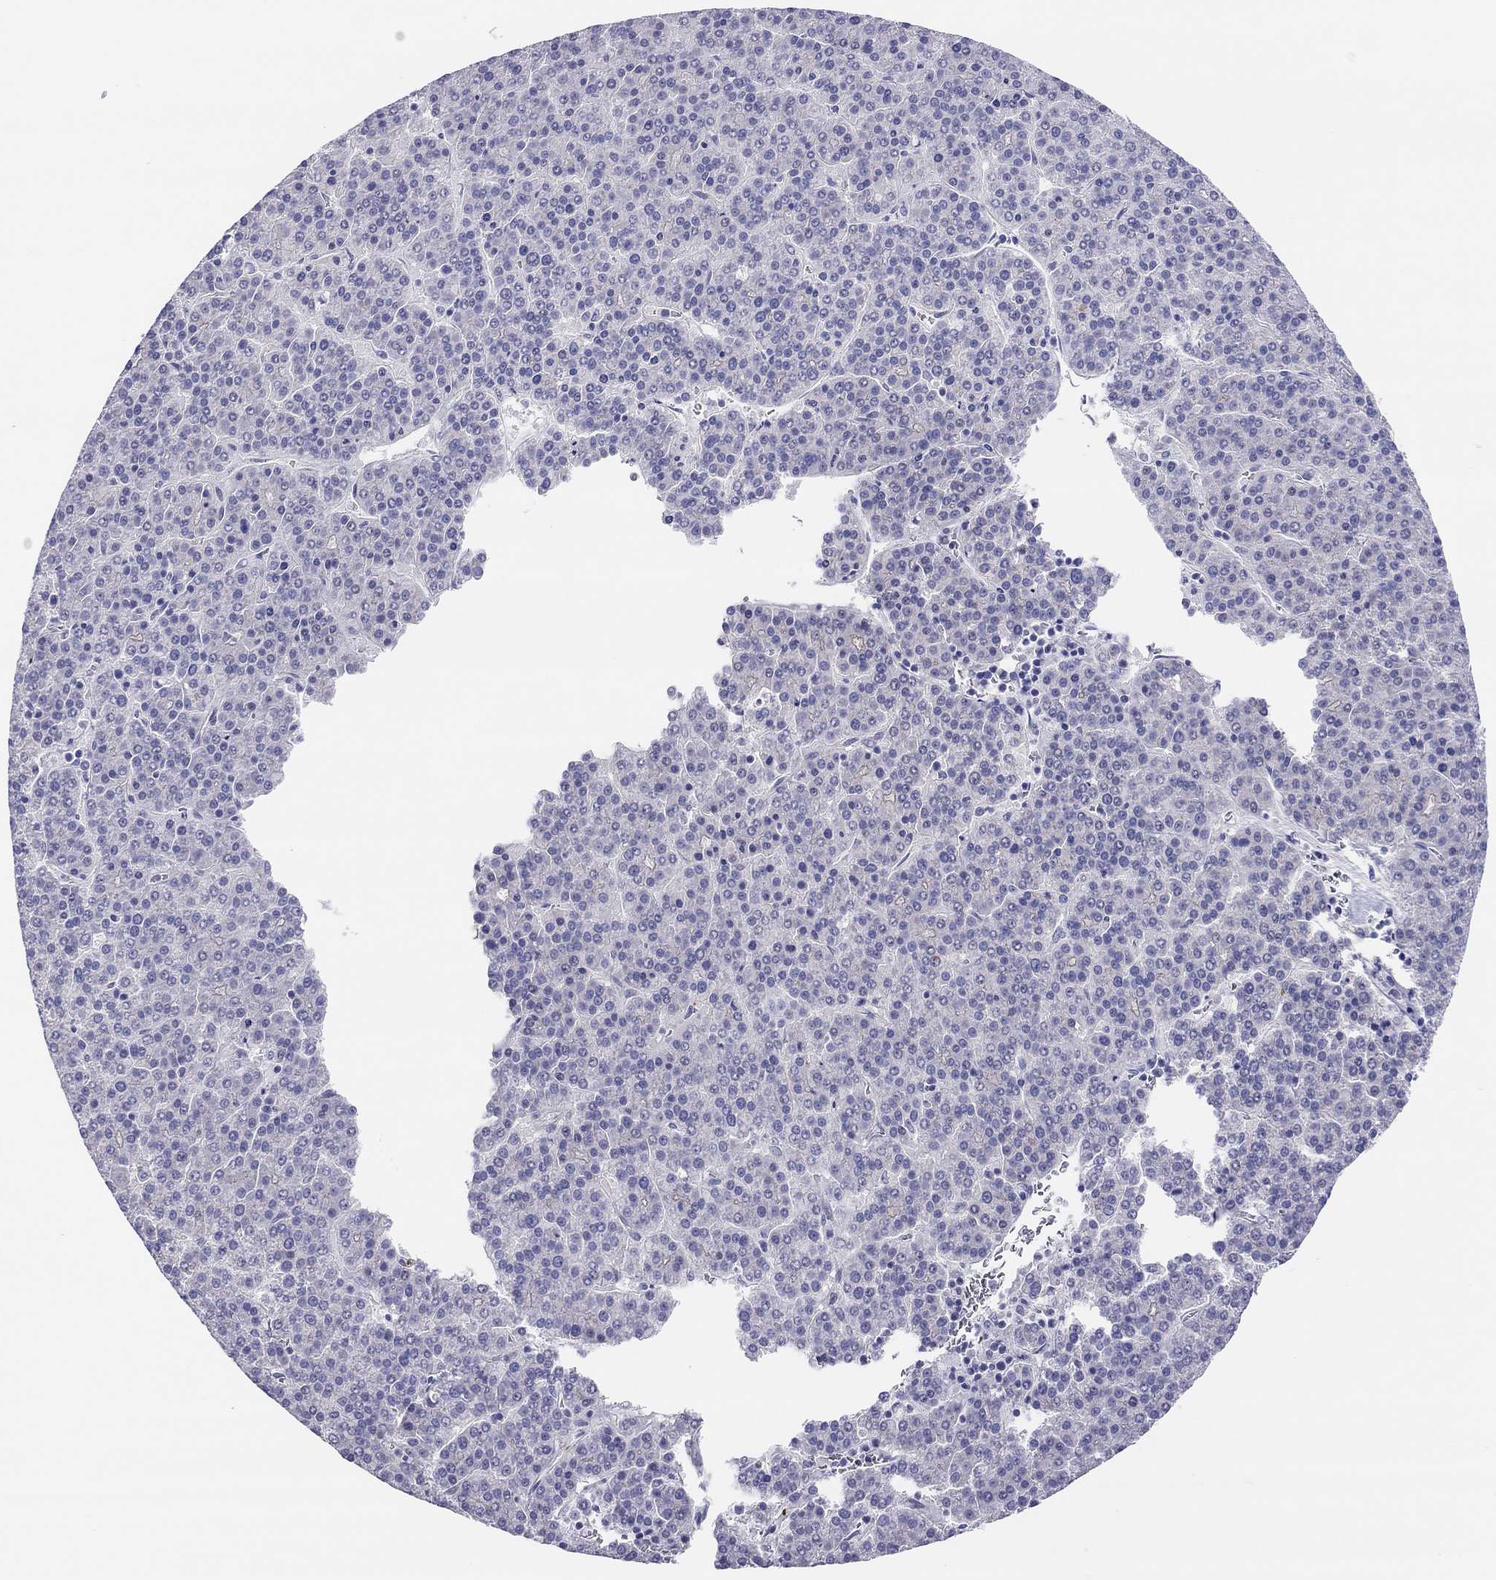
{"staining": {"intensity": "negative", "quantity": "none", "location": "none"}, "tissue": "liver cancer", "cell_type": "Tumor cells", "image_type": "cancer", "snomed": [{"axis": "morphology", "description": "Carcinoma, Hepatocellular, NOS"}, {"axis": "topography", "description": "Liver"}], "caption": "This is an immunohistochemistry micrograph of liver hepatocellular carcinoma. There is no positivity in tumor cells.", "gene": "MGAT4C", "patient": {"sex": "female", "age": 58}}